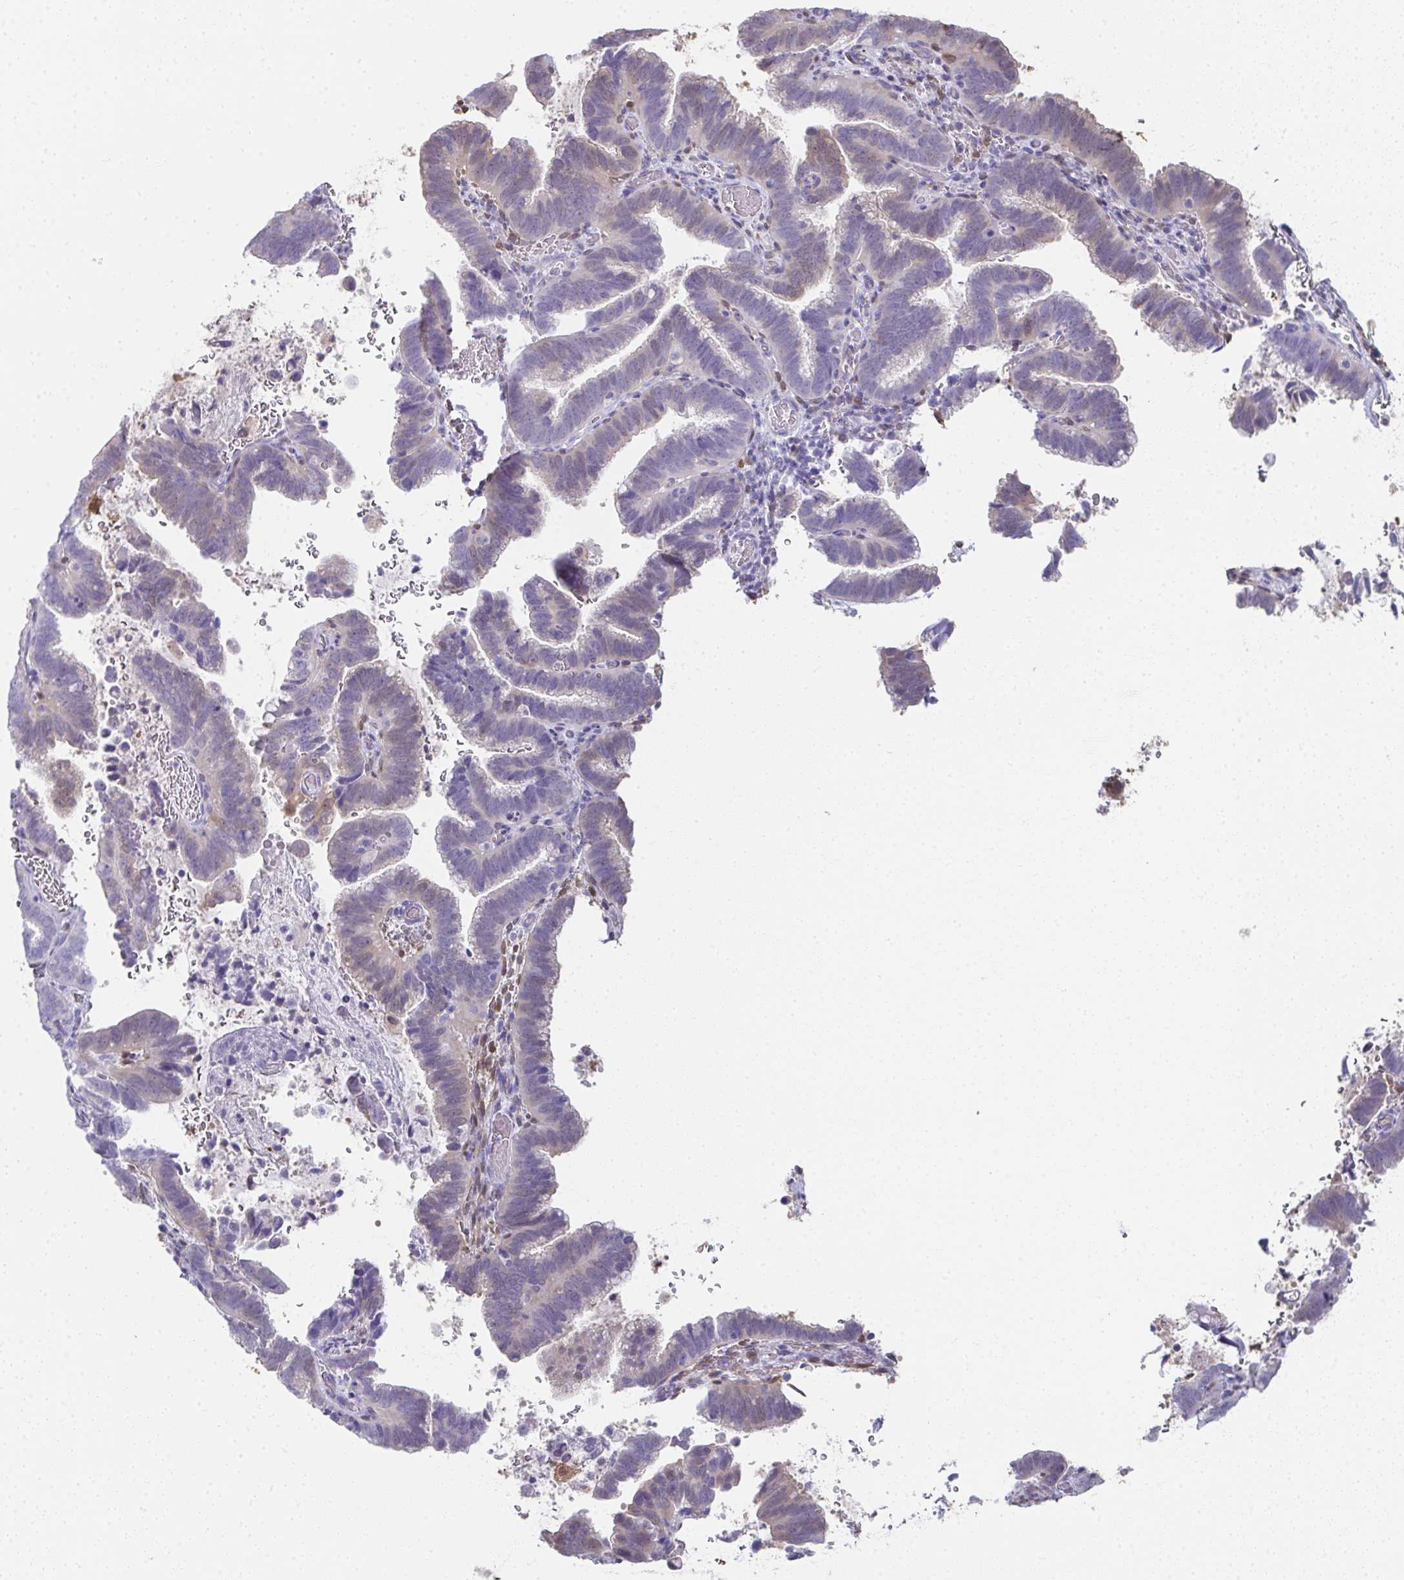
{"staining": {"intensity": "weak", "quantity": "<25%", "location": "cytoplasmic/membranous"}, "tissue": "cervical cancer", "cell_type": "Tumor cells", "image_type": "cancer", "snomed": [{"axis": "morphology", "description": "Adenocarcinoma, NOS"}, {"axis": "topography", "description": "Cervix"}], "caption": "This histopathology image is of adenocarcinoma (cervical) stained with immunohistochemistry to label a protein in brown with the nuclei are counter-stained blue. There is no positivity in tumor cells. (Immunohistochemistry, brightfield microscopy, high magnification).", "gene": "RBP1", "patient": {"sex": "female", "age": 61}}